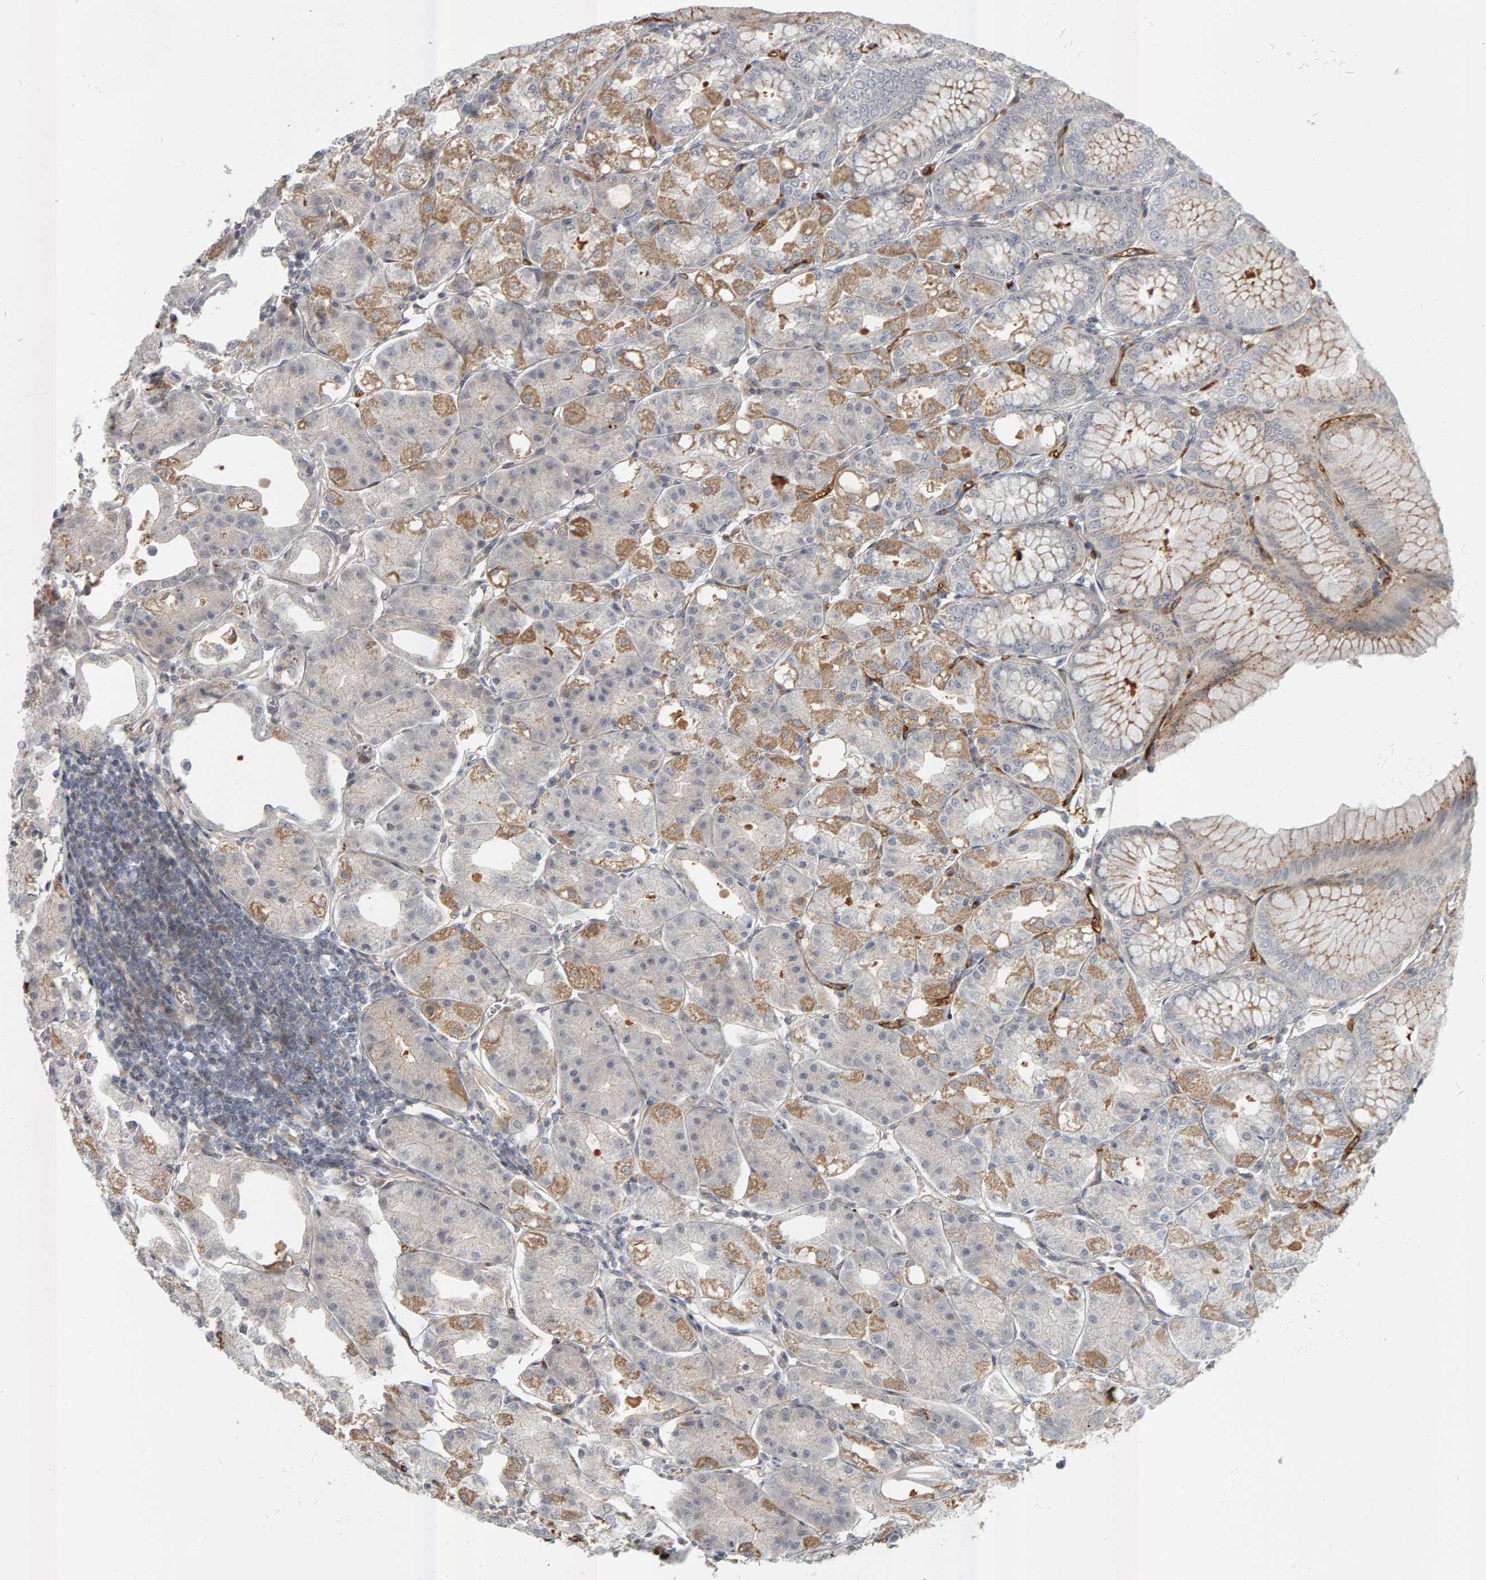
{"staining": {"intensity": "strong", "quantity": "<25%", "location": "cytoplasmic/membranous"}, "tissue": "stomach", "cell_type": "Glandular cells", "image_type": "normal", "snomed": [{"axis": "morphology", "description": "Normal tissue, NOS"}, {"axis": "topography", "description": "Stomach, lower"}], "caption": "IHC of unremarkable human stomach demonstrates medium levels of strong cytoplasmic/membranous expression in approximately <25% of glandular cells.", "gene": "ZNF160", "patient": {"sex": "male", "age": 71}}